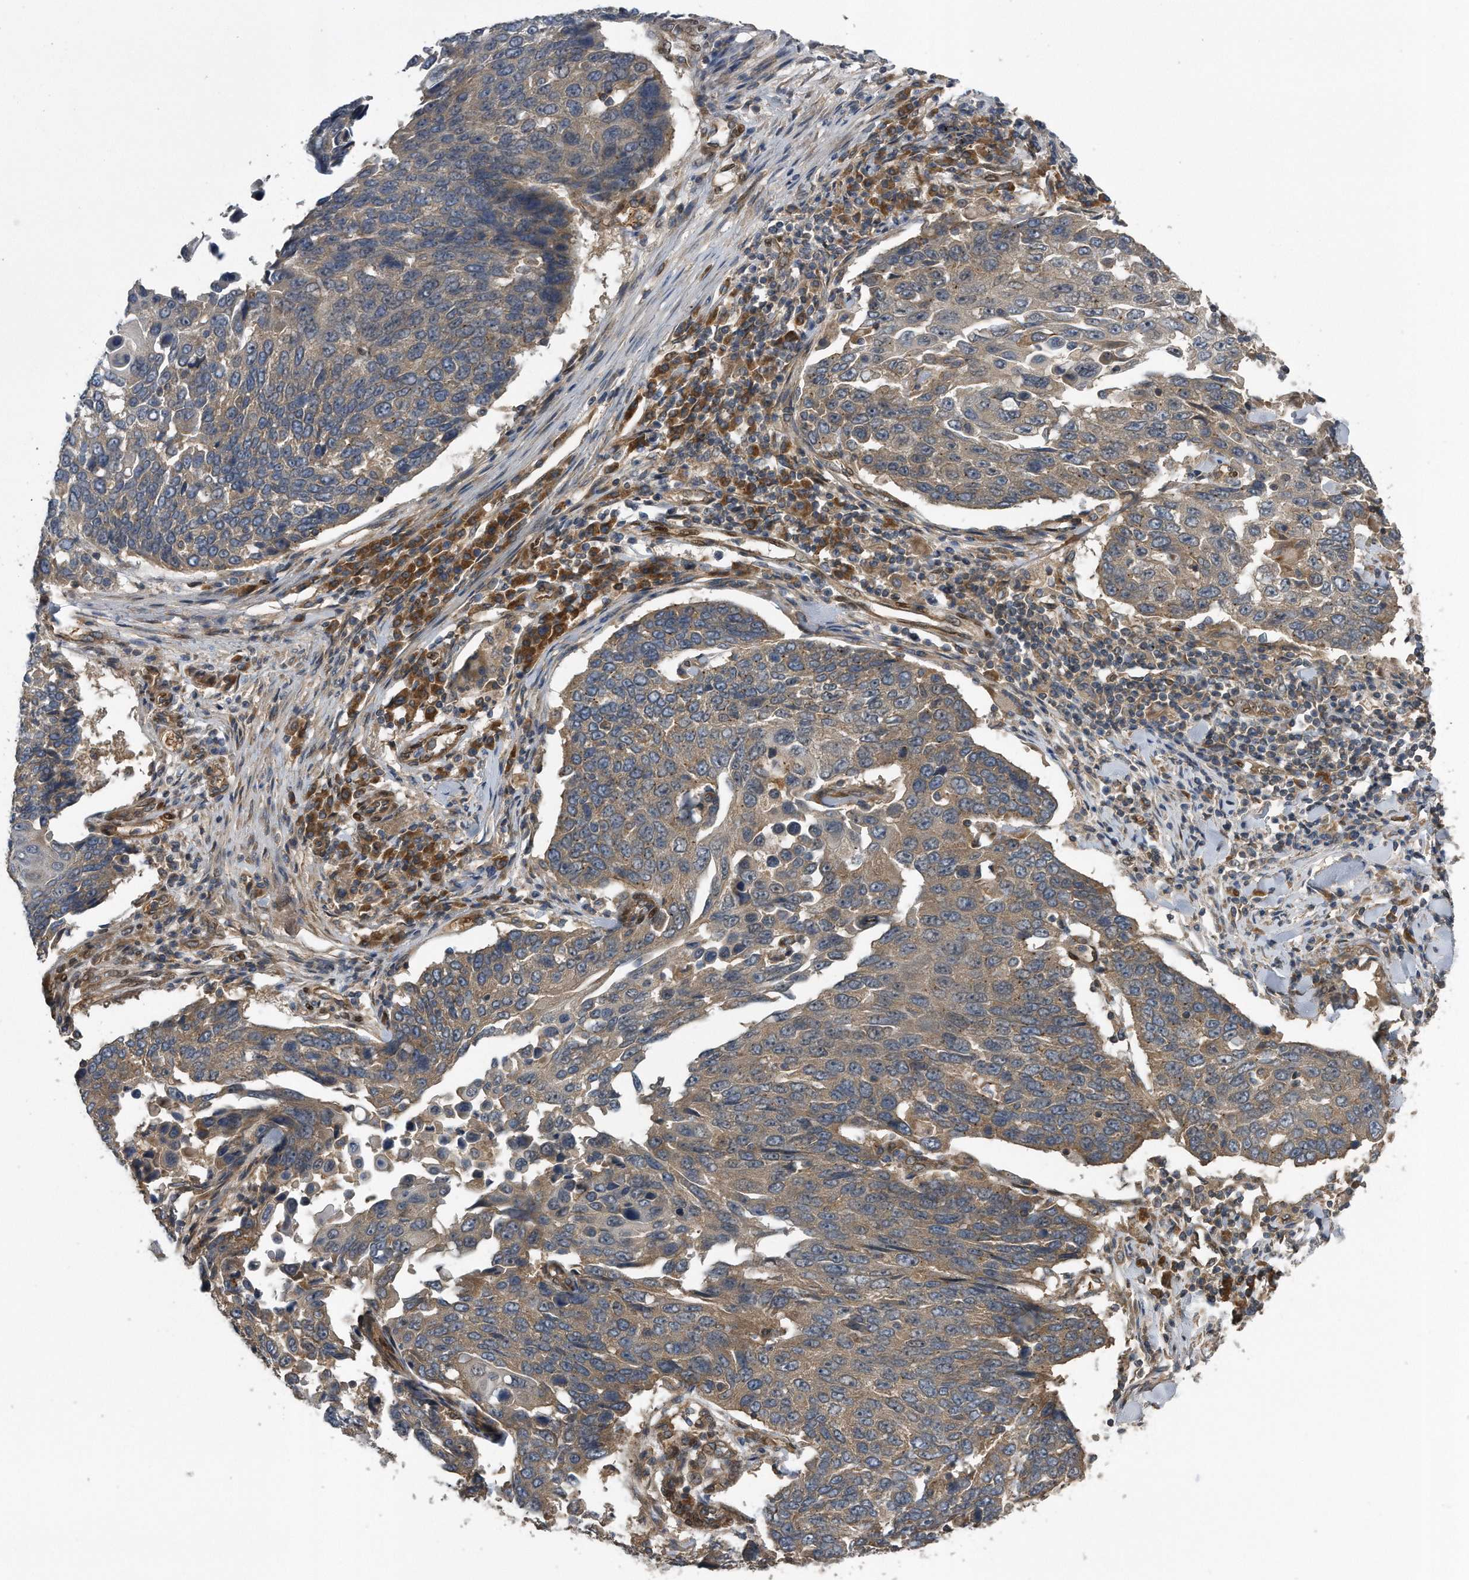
{"staining": {"intensity": "weak", "quantity": ">75%", "location": "cytoplasmic/membranous"}, "tissue": "lung cancer", "cell_type": "Tumor cells", "image_type": "cancer", "snomed": [{"axis": "morphology", "description": "Squamous cell carcinoma, NOS"}, {"axis": "topography", "description": "Lung"}], "caption": "There is low levels of weak cytoplasmic/membranous positivity in tumor cells of lung squamous cell carcinoma, as demonstrated by immunohistochemical staining (brown color).", "gene": "ZNF79", "patient": {"sex": "male", "age": 66}}